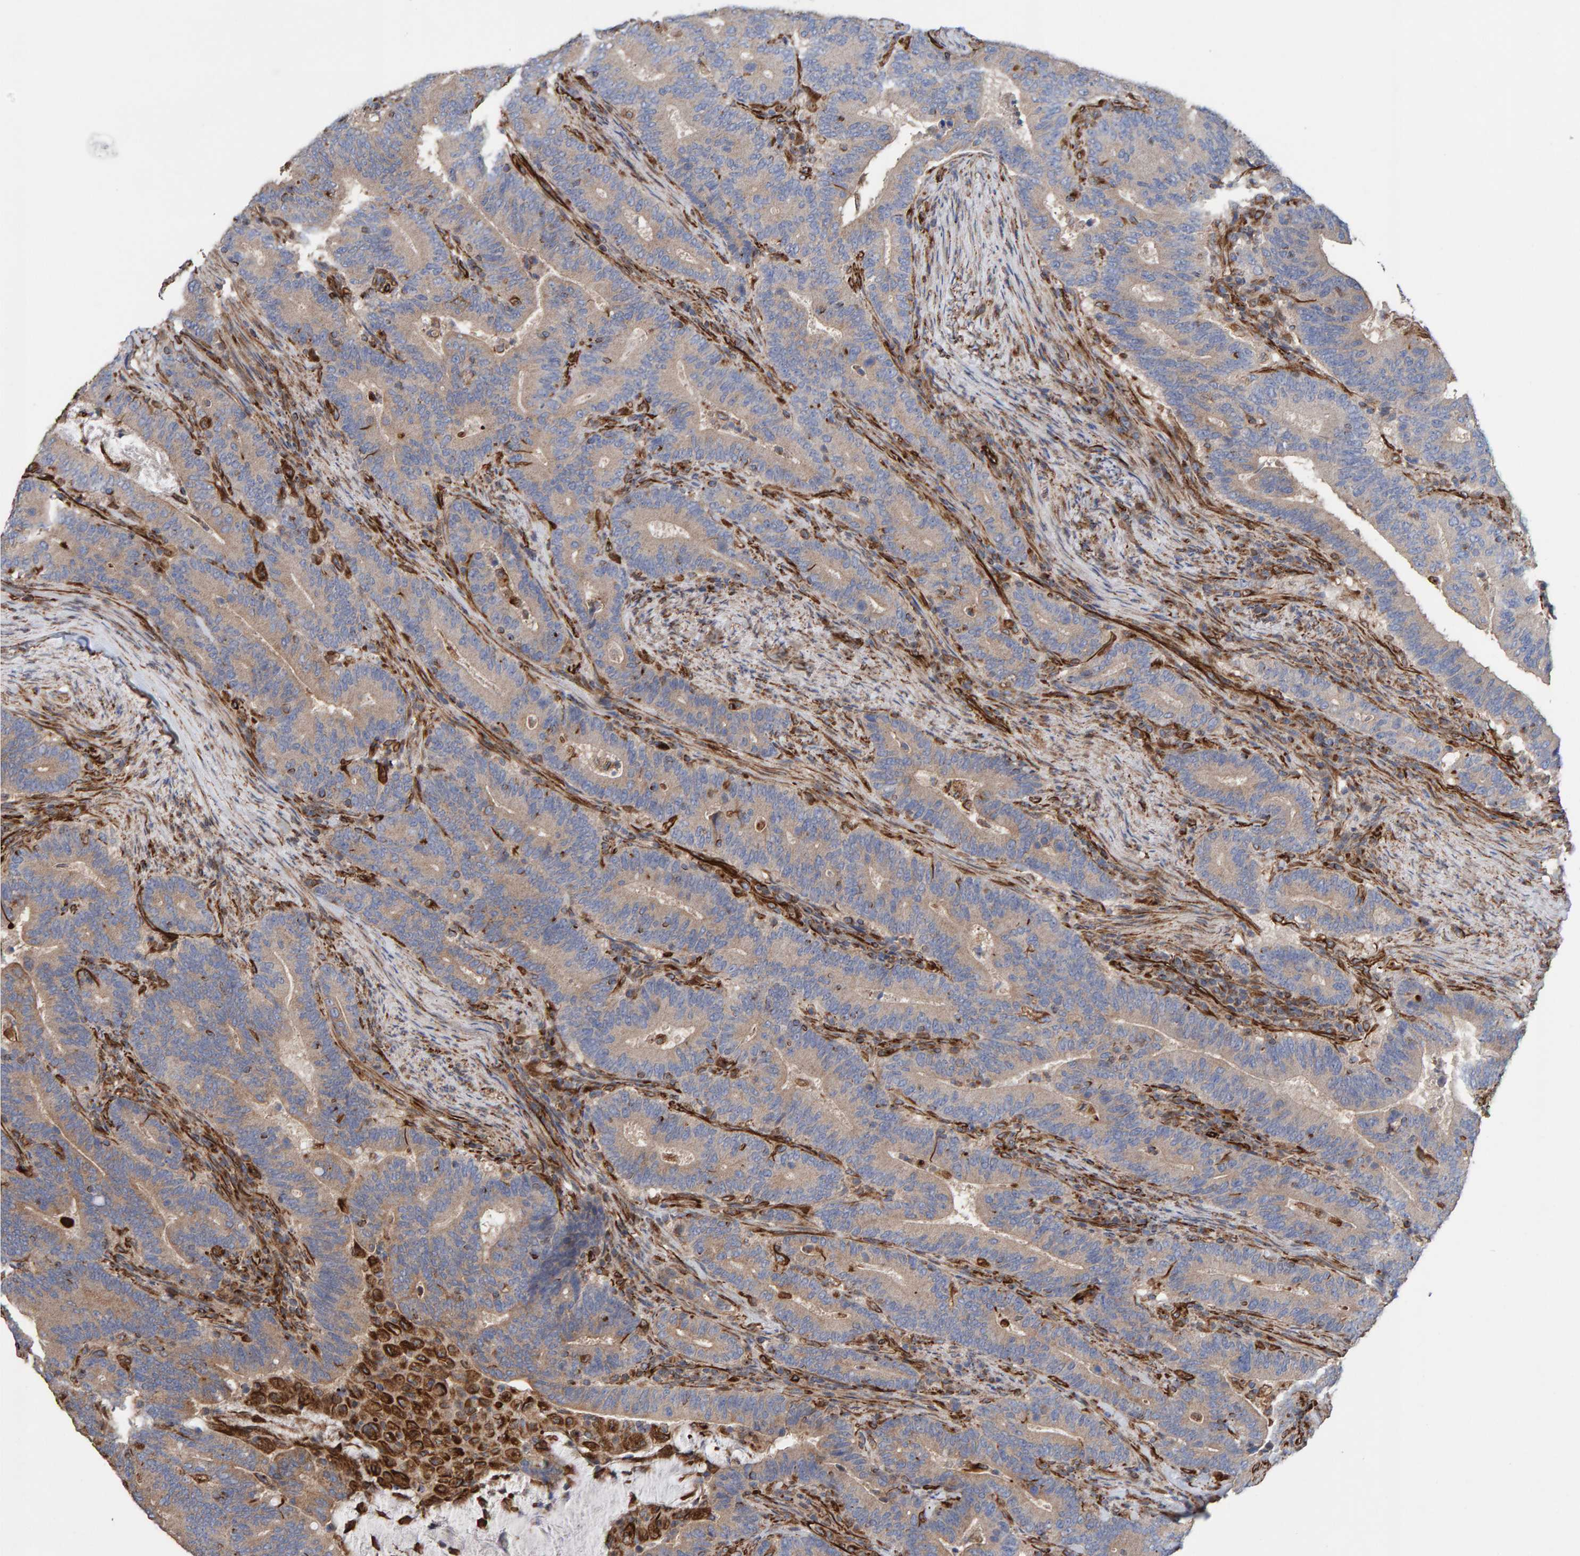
{"staining": {"intensity": "weak", "quantity": ">75%", "location": "cytoplasmic/membranous"}, "tissue": "colorectal cancer", "cell_type": "Tumor cells", "image_type": "cancer", "snomed": [{"axis": "morphology", "description": "Adenocarcinoma, NOS"}, {"axis": "topography", "description": "Colon"}], "caption": "Protein analysis of colorectal cancer (adenocarcinoma) tissue exhibits weak cytoplasmic/membranous expression in approximately >75% of tumor cells. The protein is stained brown, and the nuclei are stained in blue (DAB (3,3'-diaminobenzidine) IHC with brightfield microscopy, high magnification).", "gene": "ZNF347", "patient": {"sex": "female", "age": 66}}